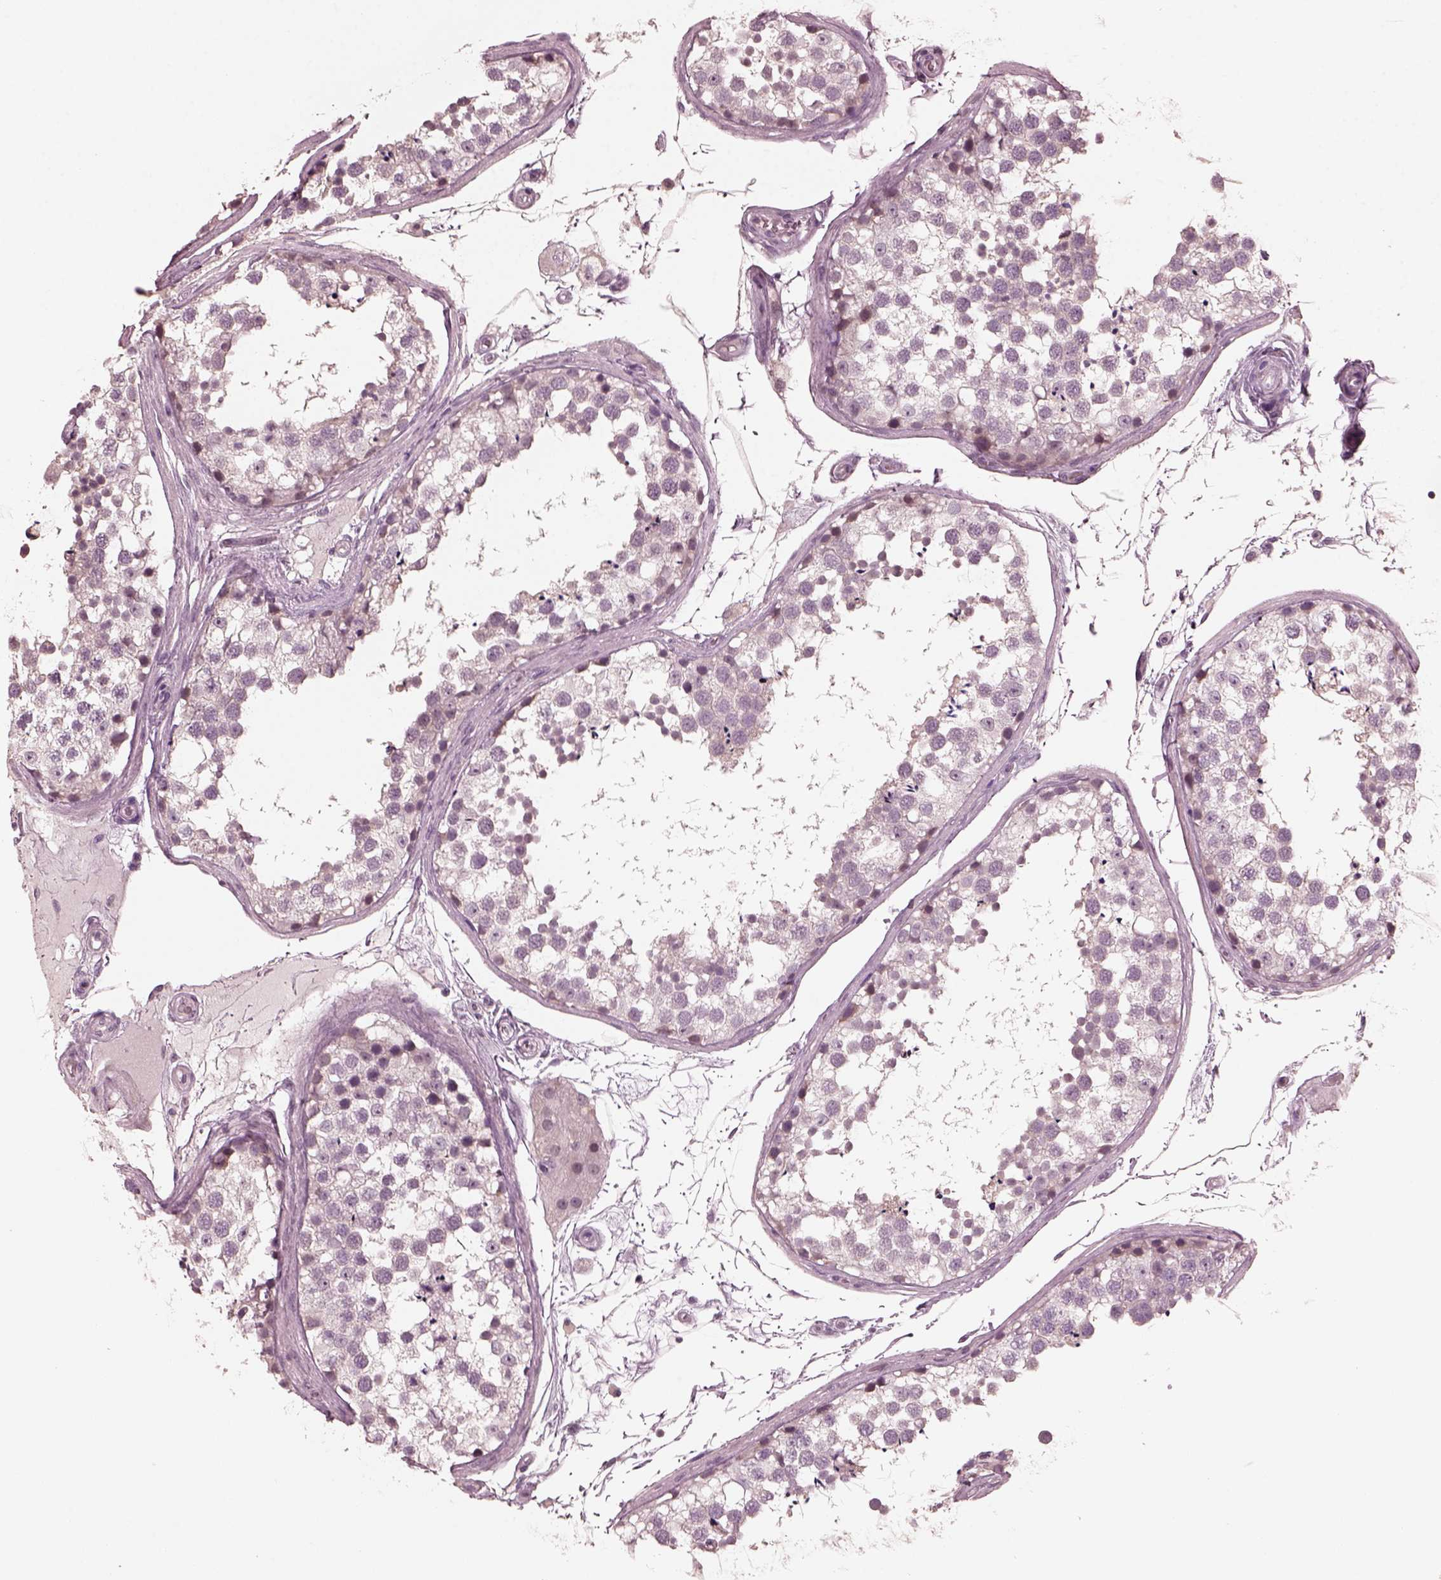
{"staining": {"intensity": "weak", "quantity": "<25%", "location": "cytoplasmic/membranous"}, "tissue": "testis", "cell_type": "Cells in seminiferous ducts", "image_type": "normal", "snomed": [{"axis": "morphology", "description": "Normal tissue, NOS"}, {"axis": "morphology", "description": "Seminoma, NOS"}, {"axis": "topography", "description": "Testis"}], "caption": "Photomicrograph shows no significant protein positivity in cells in seminiferous ducts of benign testis.", "gene": "RGS7", "patient": {"sex": "male", "age": 65}}